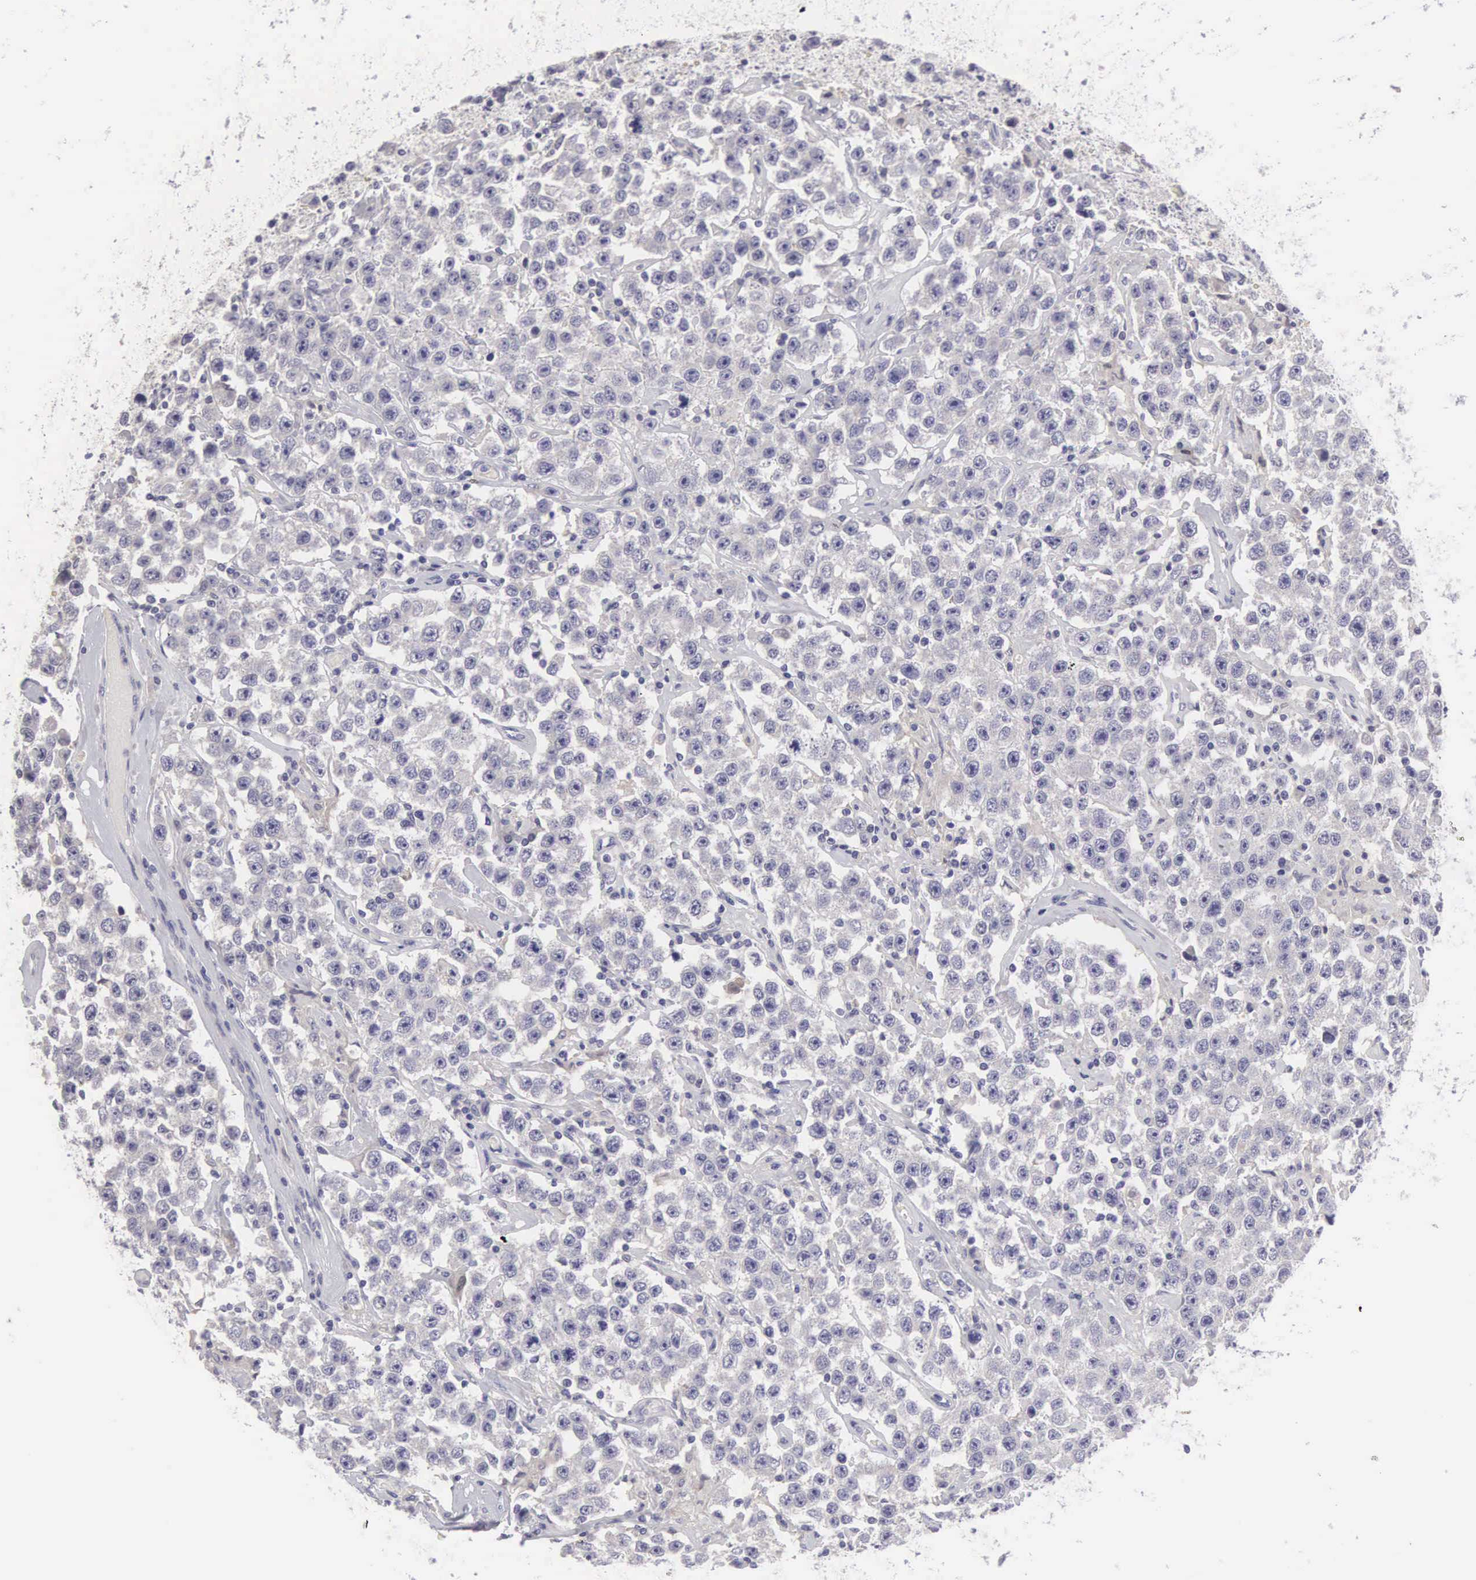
{"staining": {"intensity": "negative", "quantity": "none", "location": "none"}, "tissue": "testis cancer", "cell_type": "Tumor cells", "image_type": "cancer", "snomed": [{"axis": "morphology", "description": "Seminoma, NOS"}, {"axis": "topography", "description": "Testis"}], "caption": "A high-resolution photomicrograph shows immunohistochemistry staining of testis cancer (seminoma), which displays no significant positivity in tumor cells. The staining is performed using DAB brown chromogen with nuclei counter-stained in using hematoxylin.", "gene": "SLITRK4", "patient": {"sex": "male", "age": 52}}